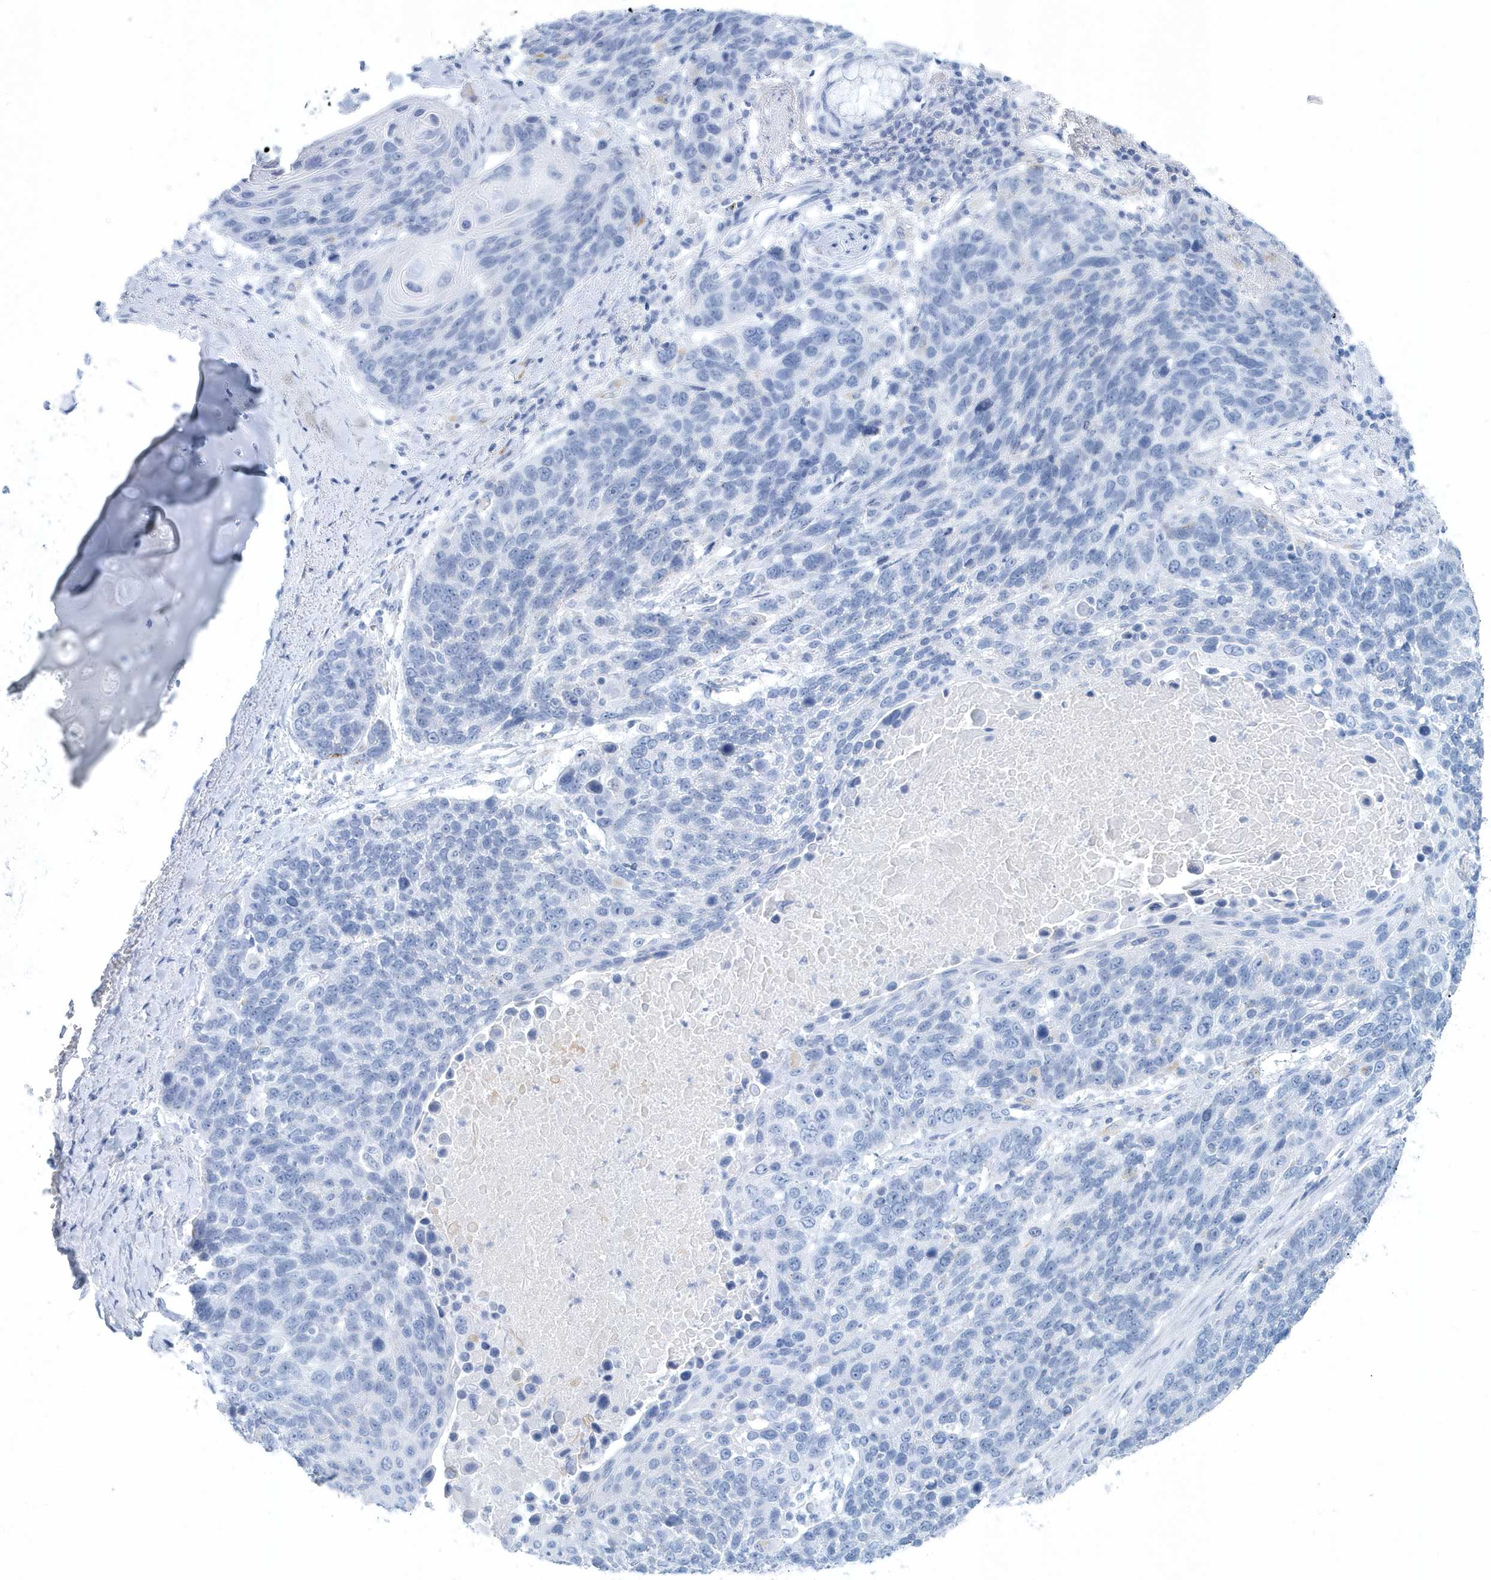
{"staining": {"intensity": "negative", "quantity": "none", "location": "none"}, "tissue": "lung cancer", "cell_type": "Tumor cells", "image_type": "cancer", "snomed": [{"axis": "morphology", "description": "Squamous cell carcinoma, NOS"}, {"axis": "topography", "description": "Lung"}], "caption": "Tumor cells are negative for brown protein staining in lung squamous cell carcinoma.", "gene": "PTPRO", "patient": {"sex": "male", "age": 66}}